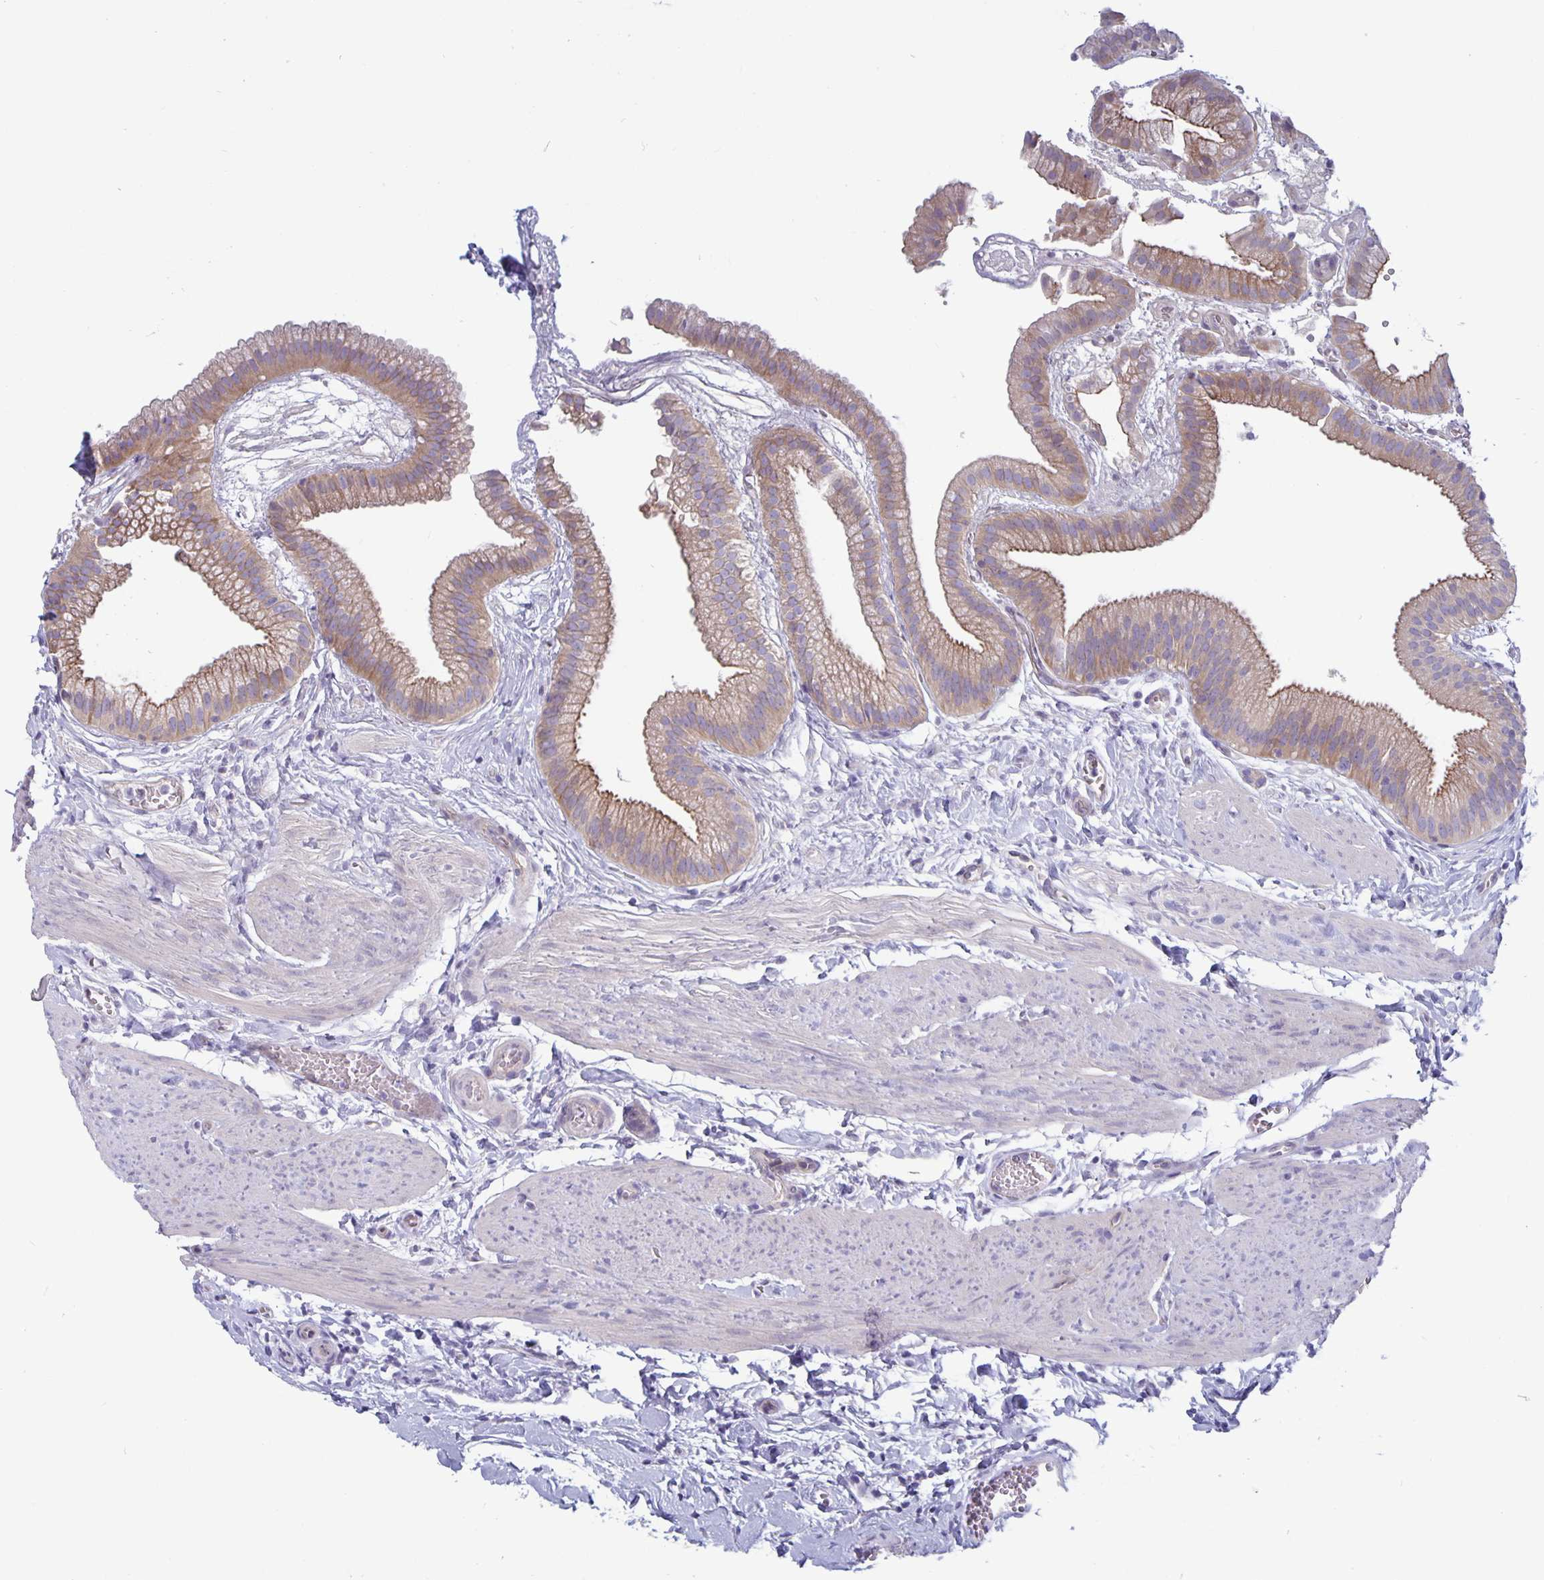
{"staining": {"intensity": "weak", "quantity": "25%-75%", "location": "cytoplasmic/membranous"}, "tissue": "gallbladder", "cell_type": "Glandular cells", "image_type": "normal", "snomed": [{"axis": "morphology", "description": "Normal tissue, NOS"}, {"axis": "topography", "description": "Gallbladder"}], "caption": "This micrograph exhibits immunohistochemistry staining of unremarkable human gallbladder, with low weak cytoplasmic/membranous staining in approximately 25%-75% of glandular cells.", "gene": "PLCB3", "patient": {"sex": "female", "age": 63}}